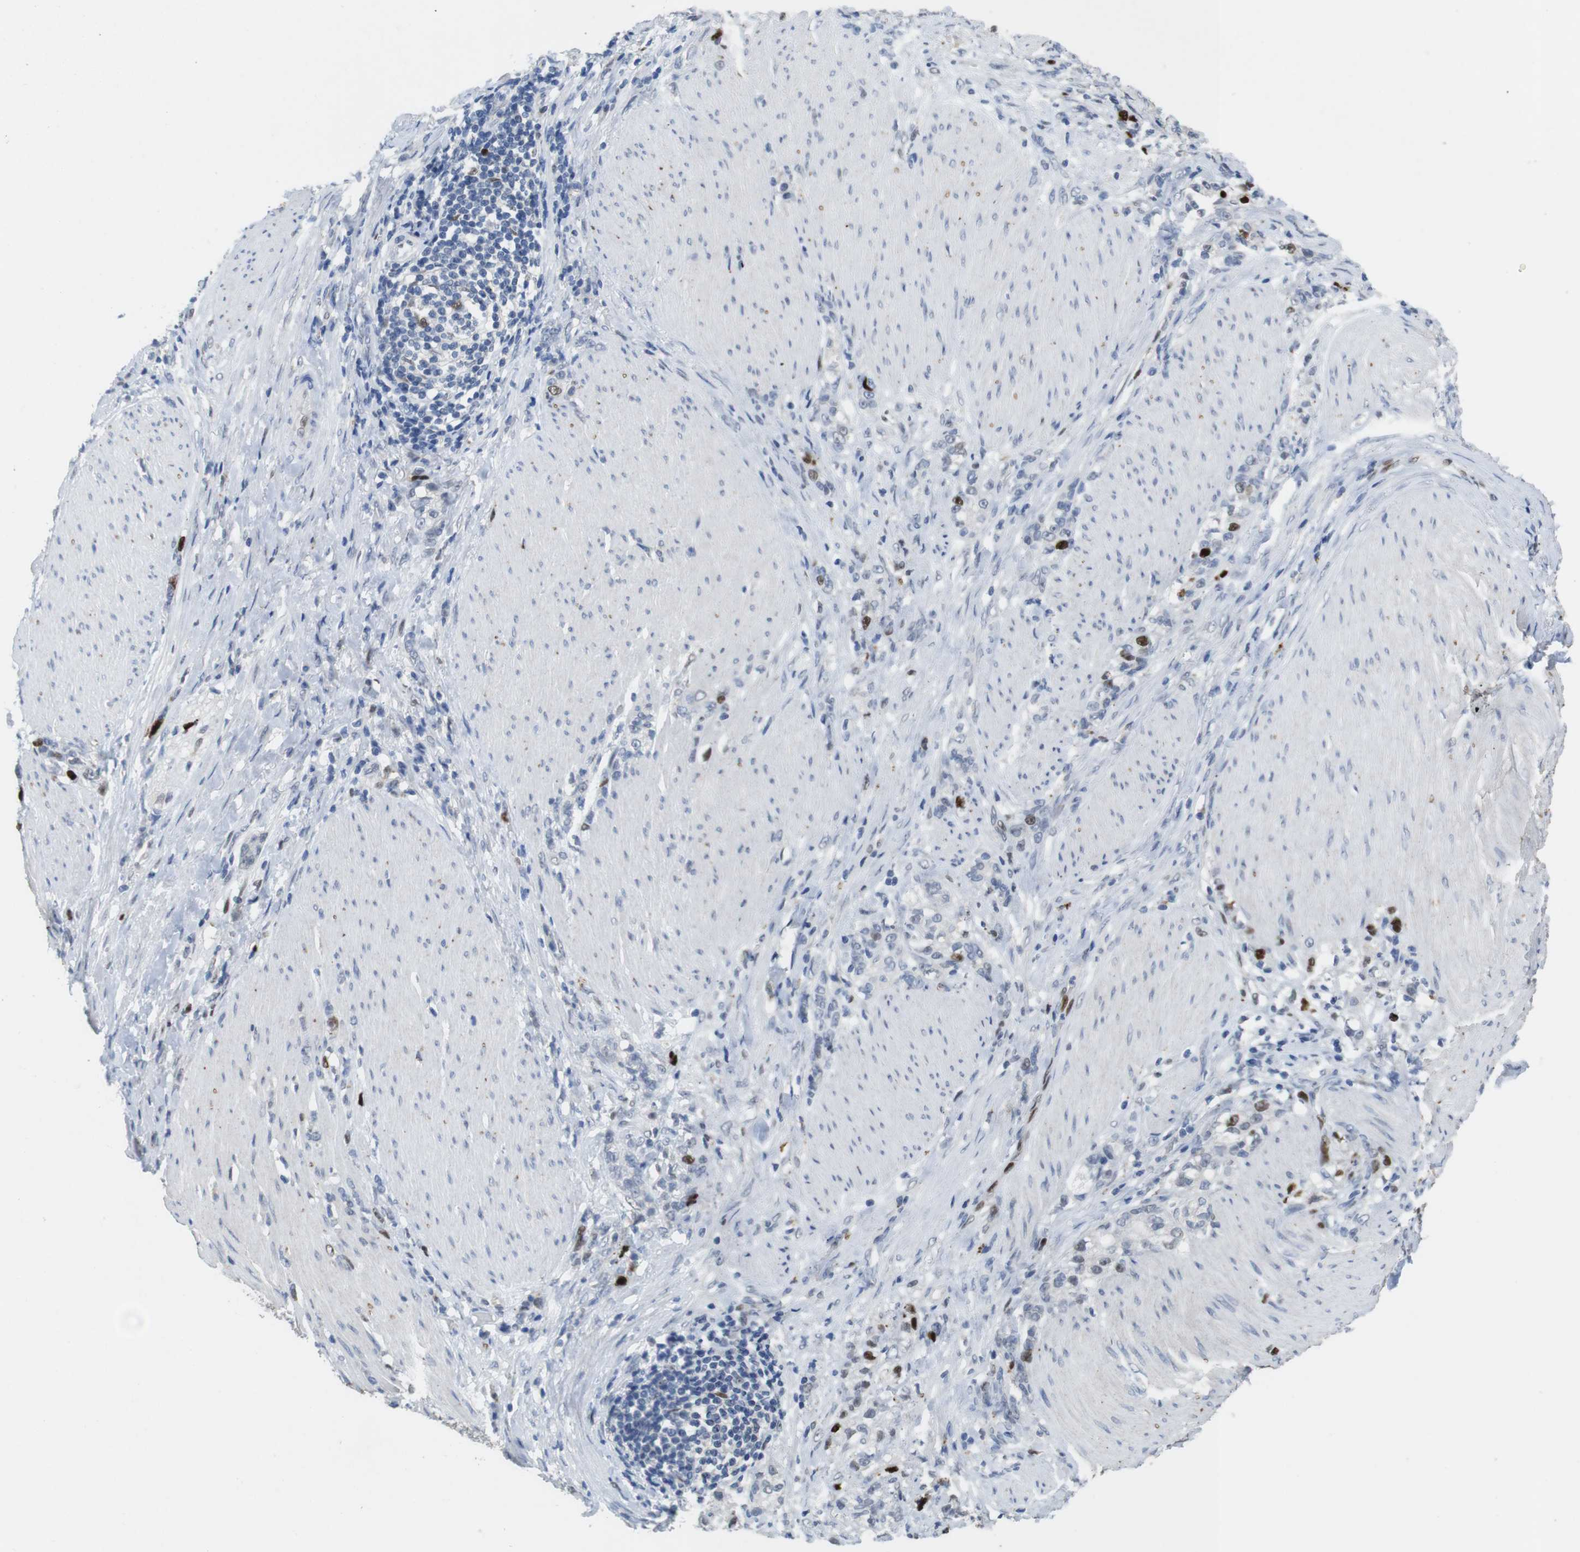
{"staining": {"intensity": "strong", "quantity": "<25%", "location": "nuclear"}, "tissue": "stomach cancer", "cell_type": "Tumor cells", "image_type": "cancer", "snomed": [{"axis": "morphology", "description": "Adenocarcinoma, NOS"}, {"axis": "topography", "description": "Stomach, lower"}], "caption": "Immunohistochemistry (IHC) histopathology image of neoplastic tissue: adenocarcinoma (stomach) stained using immunohistochemistry (IHC) shows medium levels of strong protein expression localized specifically in the nuclear of tumor cells, appearing as a nuclear brown color.", "gene": "KPNA2", "patient": {"sex": "male", "age": 88}}